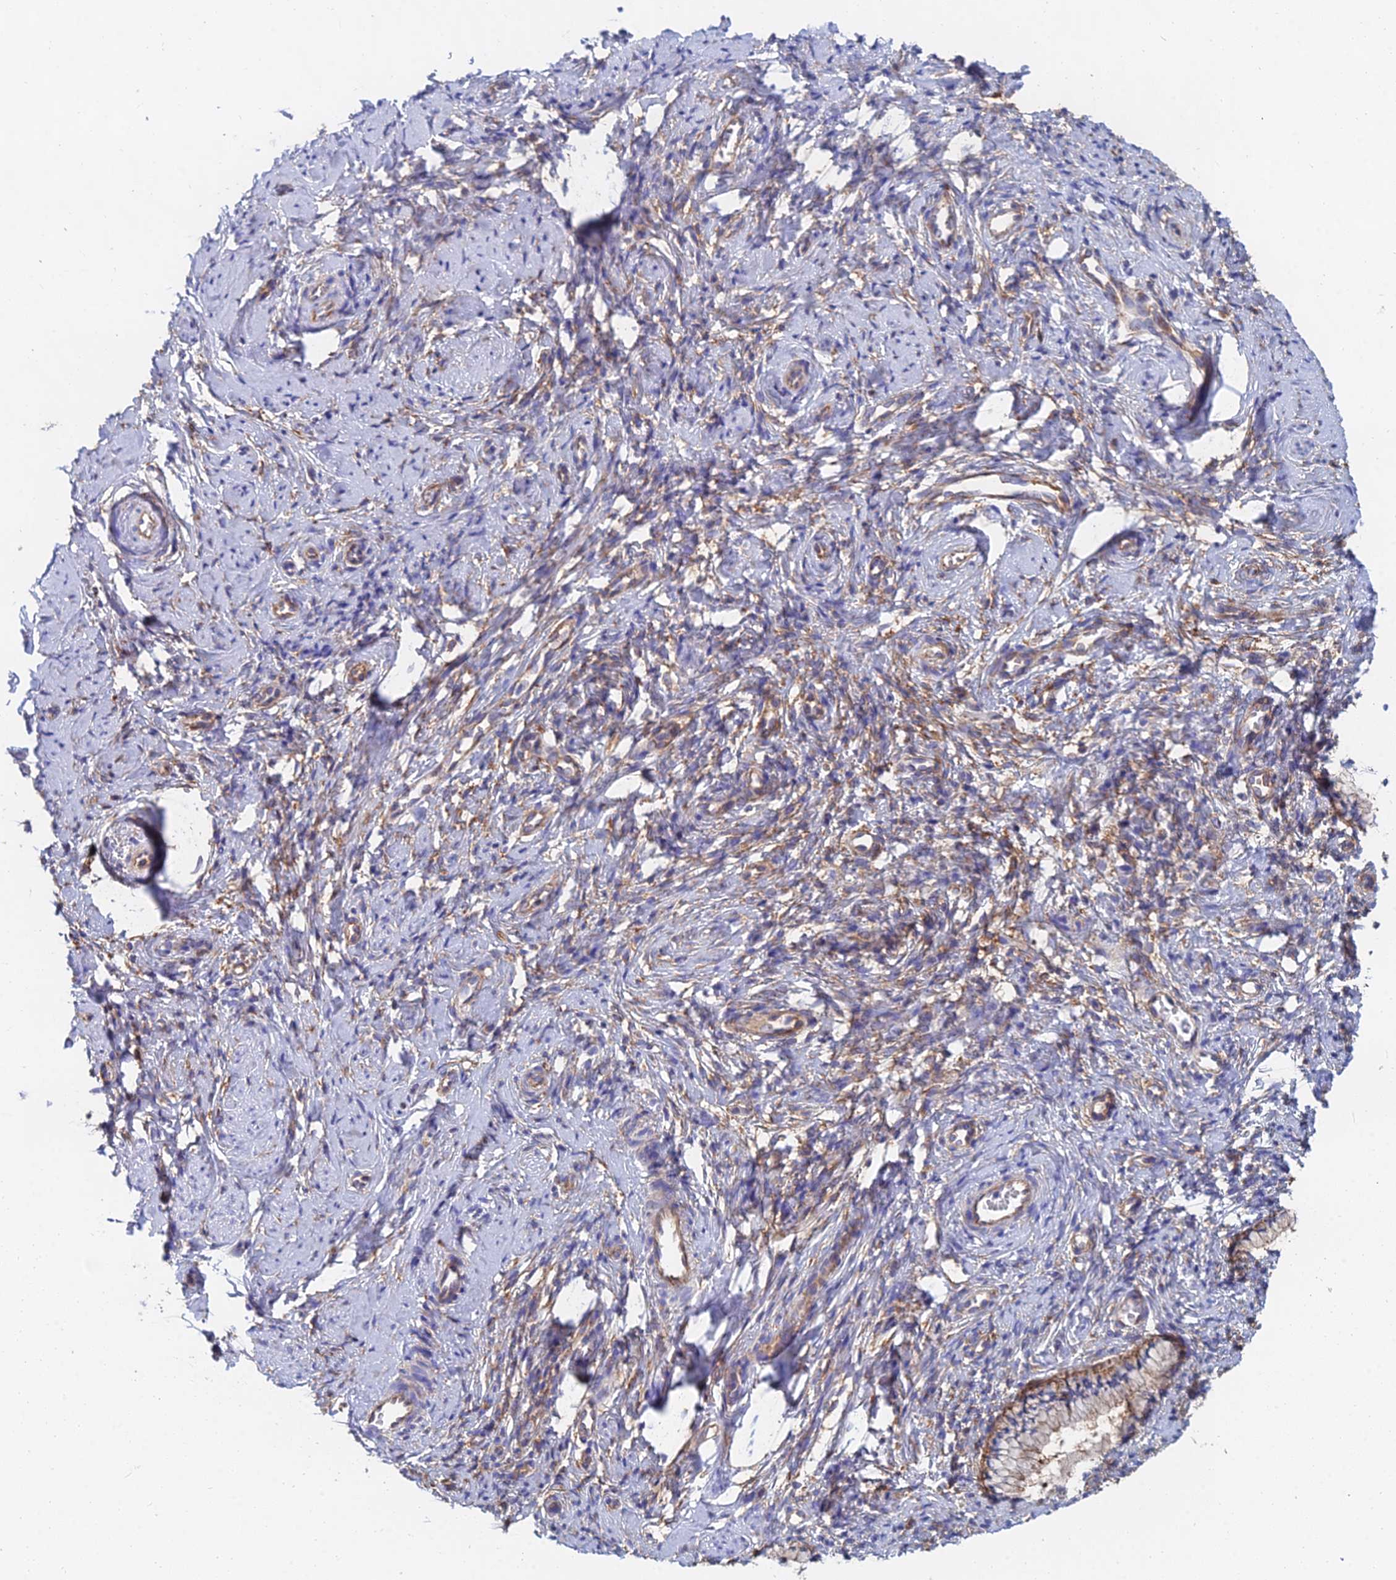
{"staining": {"intensity": "moderate", "quantity": ">75%", "location": "cytoplasmic/membranous"}, "tissue": "cervix", "cell_type": "Glandular cells", "image_type": "normal", "snomed": [{"axis": "morphology", "description": "Normal tissue, NOS"}, {"axis": "topography", "description": "Cervix"}], "caption": "The immunohistochemical stain highlights moderate cytoplasmic/membranous positivity in glandular cells of unremarkable cervix. The staining was performed using DAB (3,3'-diaminobenzidine) to visualize the protein expression in brown, while the nuclei were stained in blue with hematoxylin (Magnification: 20x).", "gene": "FFAR3", "patient": {"sex": "female", "age": 57}}